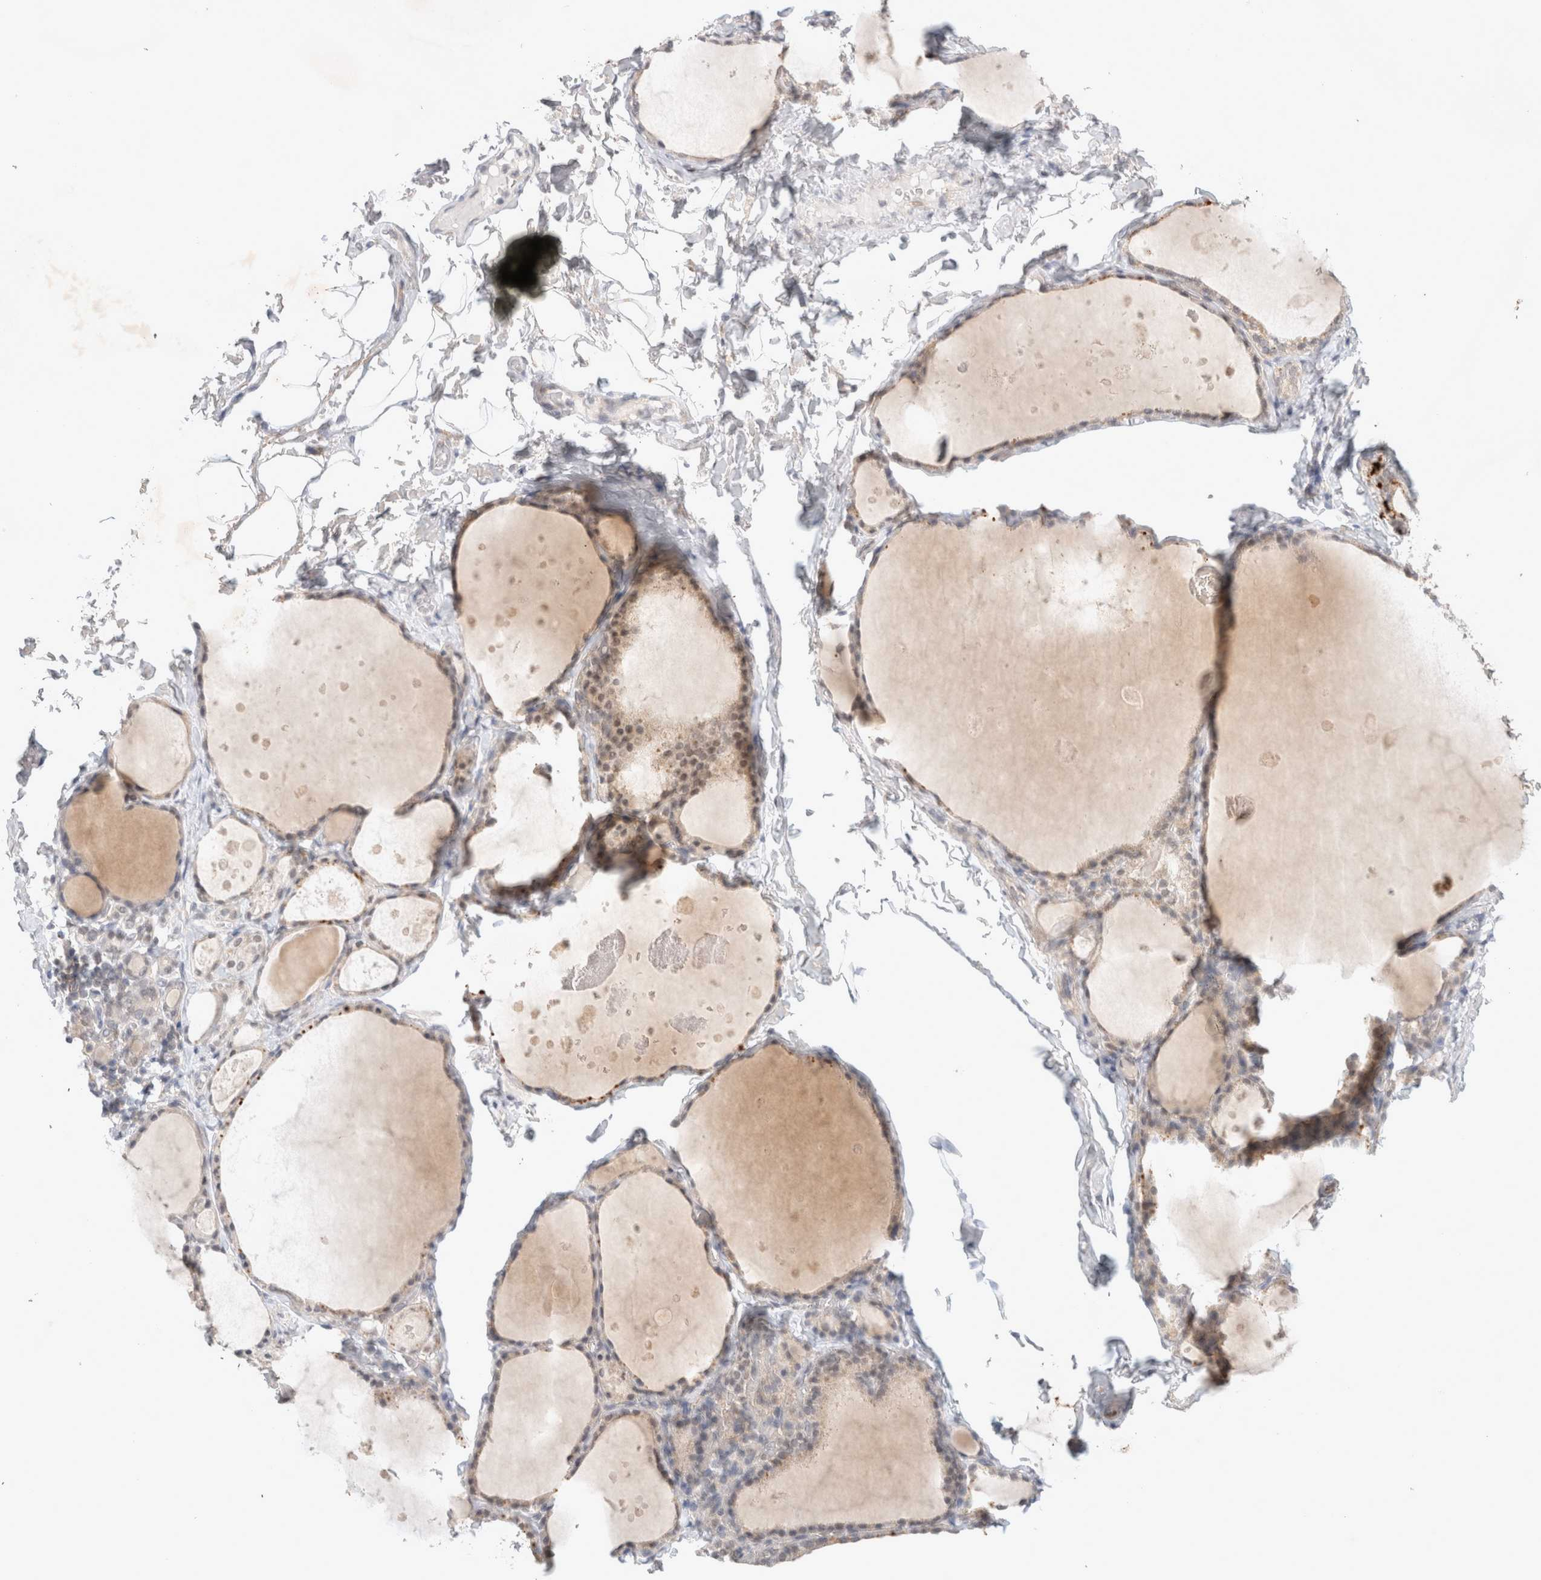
{"staining": {"intensity": "weak", "quantity": "25%-75%", "location": "cytoplasmic/membranous"}, "tissue": "thyroid gland", "cell_type": "Glandular cells", "image_type": "normal", "snomed": [{"axis": "morphology", "description": "Normal tissue, NOS"}, {"axis": "topography", "description": "Thyroid gland"}], "caption": "A high-resolution micrograph shows immunohistochemistry (IHC) staining of normal thyroid gland, which reveals weak cytoplasmic/membranous staining in approximately 25%-75% of glandular cells. The protein is stained brown, and the nuclei are stained in blue (DAB (3,3'-diaminobenzidine) IHC with brightfield microscopy, high magnification).", "gene": "FBXO42", "patient": {"sex": "male", "age": 56}}